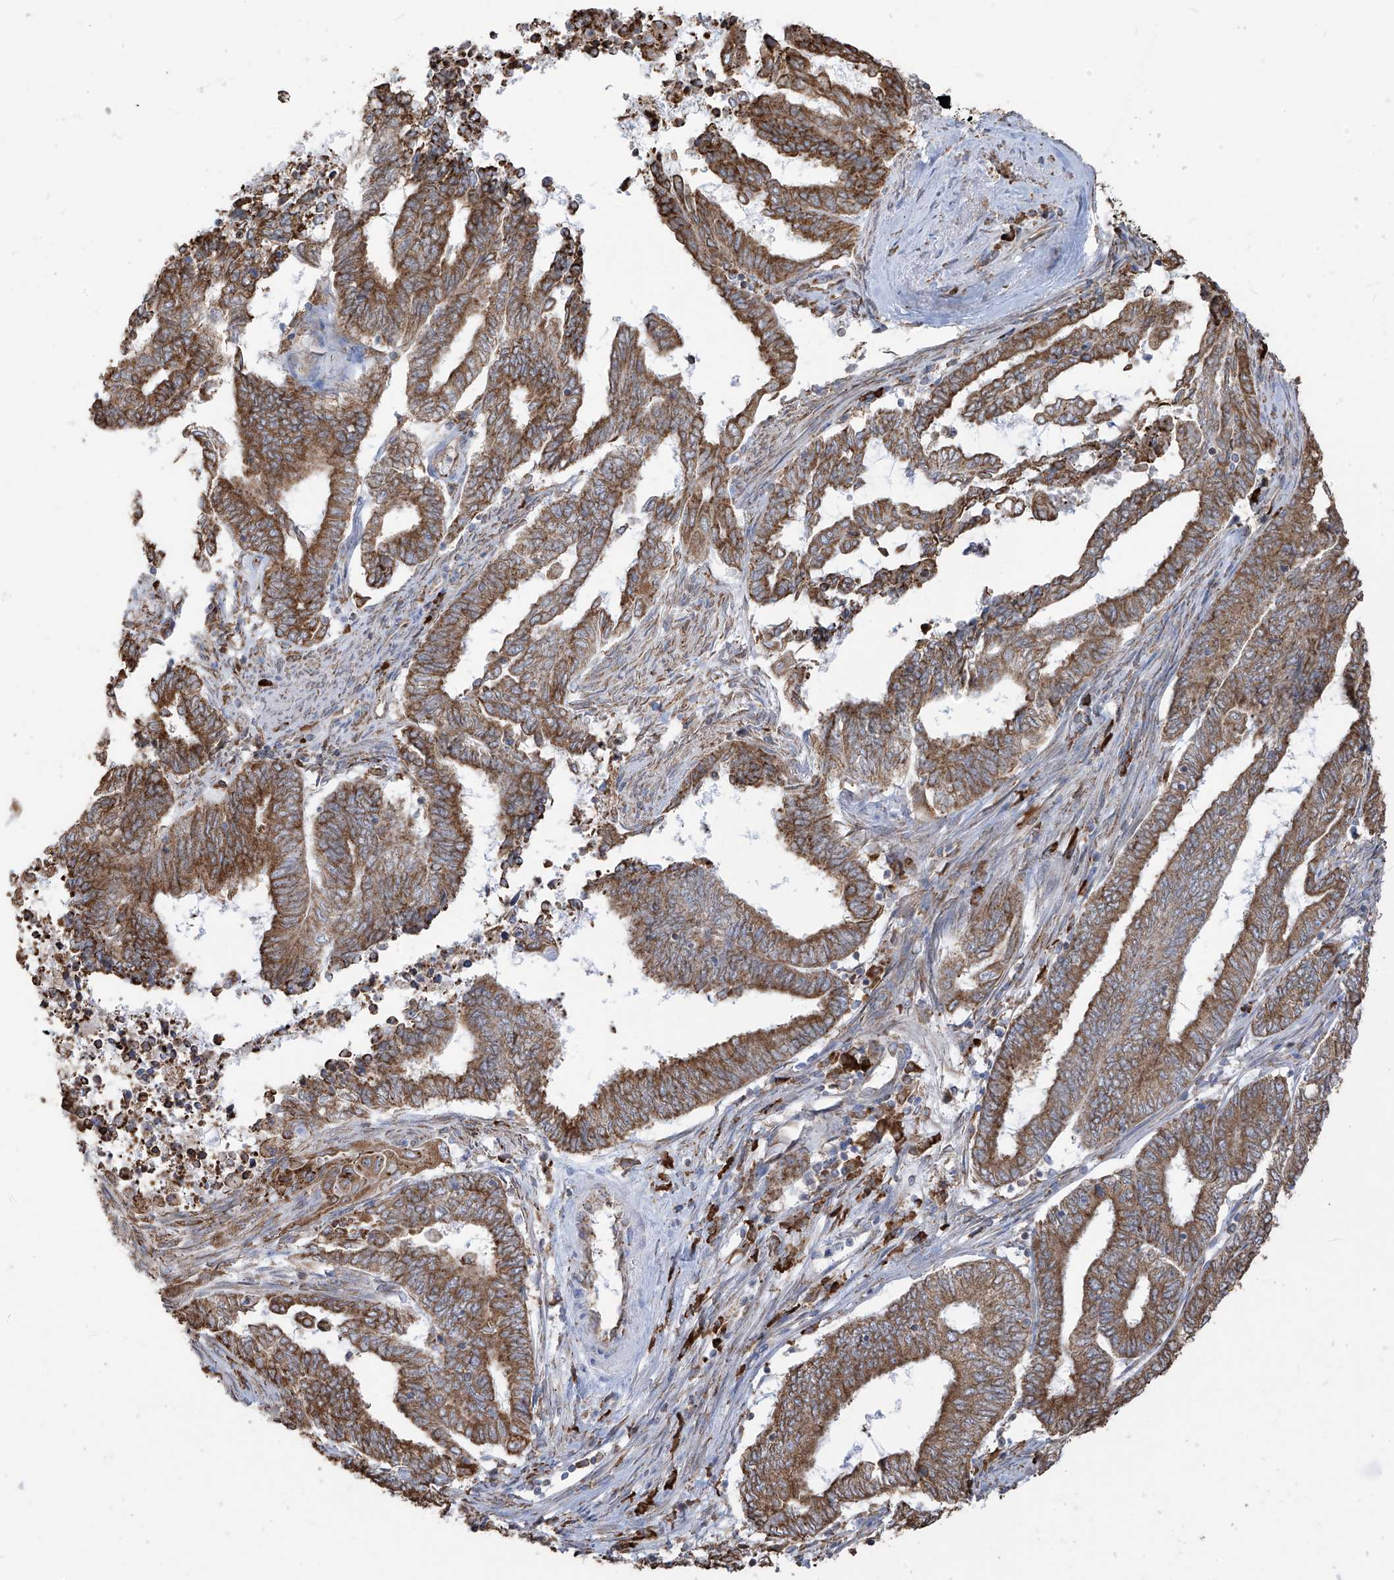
{"staining": {"intensity": "moderate", "quantity": ">75%", "location": "cytoplasmic/membranous"}, "tissue": "endometrial cancer", "cell_type": "Tumor cells", "image_type": "cancer", "snomed": [{"axis": "morphology", "description": "Adenocarcinoma, NOS"}, {"axis": "topography", "description": "Uterus"}, {"axis": "topography", "description": "Endometrium"}], "caption": "Immunohistochemical staining of endometrial adenocarcinoma shows medium levels of moderate cytoplasmic/membranous protein positivity in about >75% of tumor cells. Using DAB (3,3'-diaminobenzidine) (brown) and hematoxylin (blue) stains, captured at high magnification using brightfield microscopy.", "gene": "PDIA6", "patient": {"sex": "female", "age": 70}}